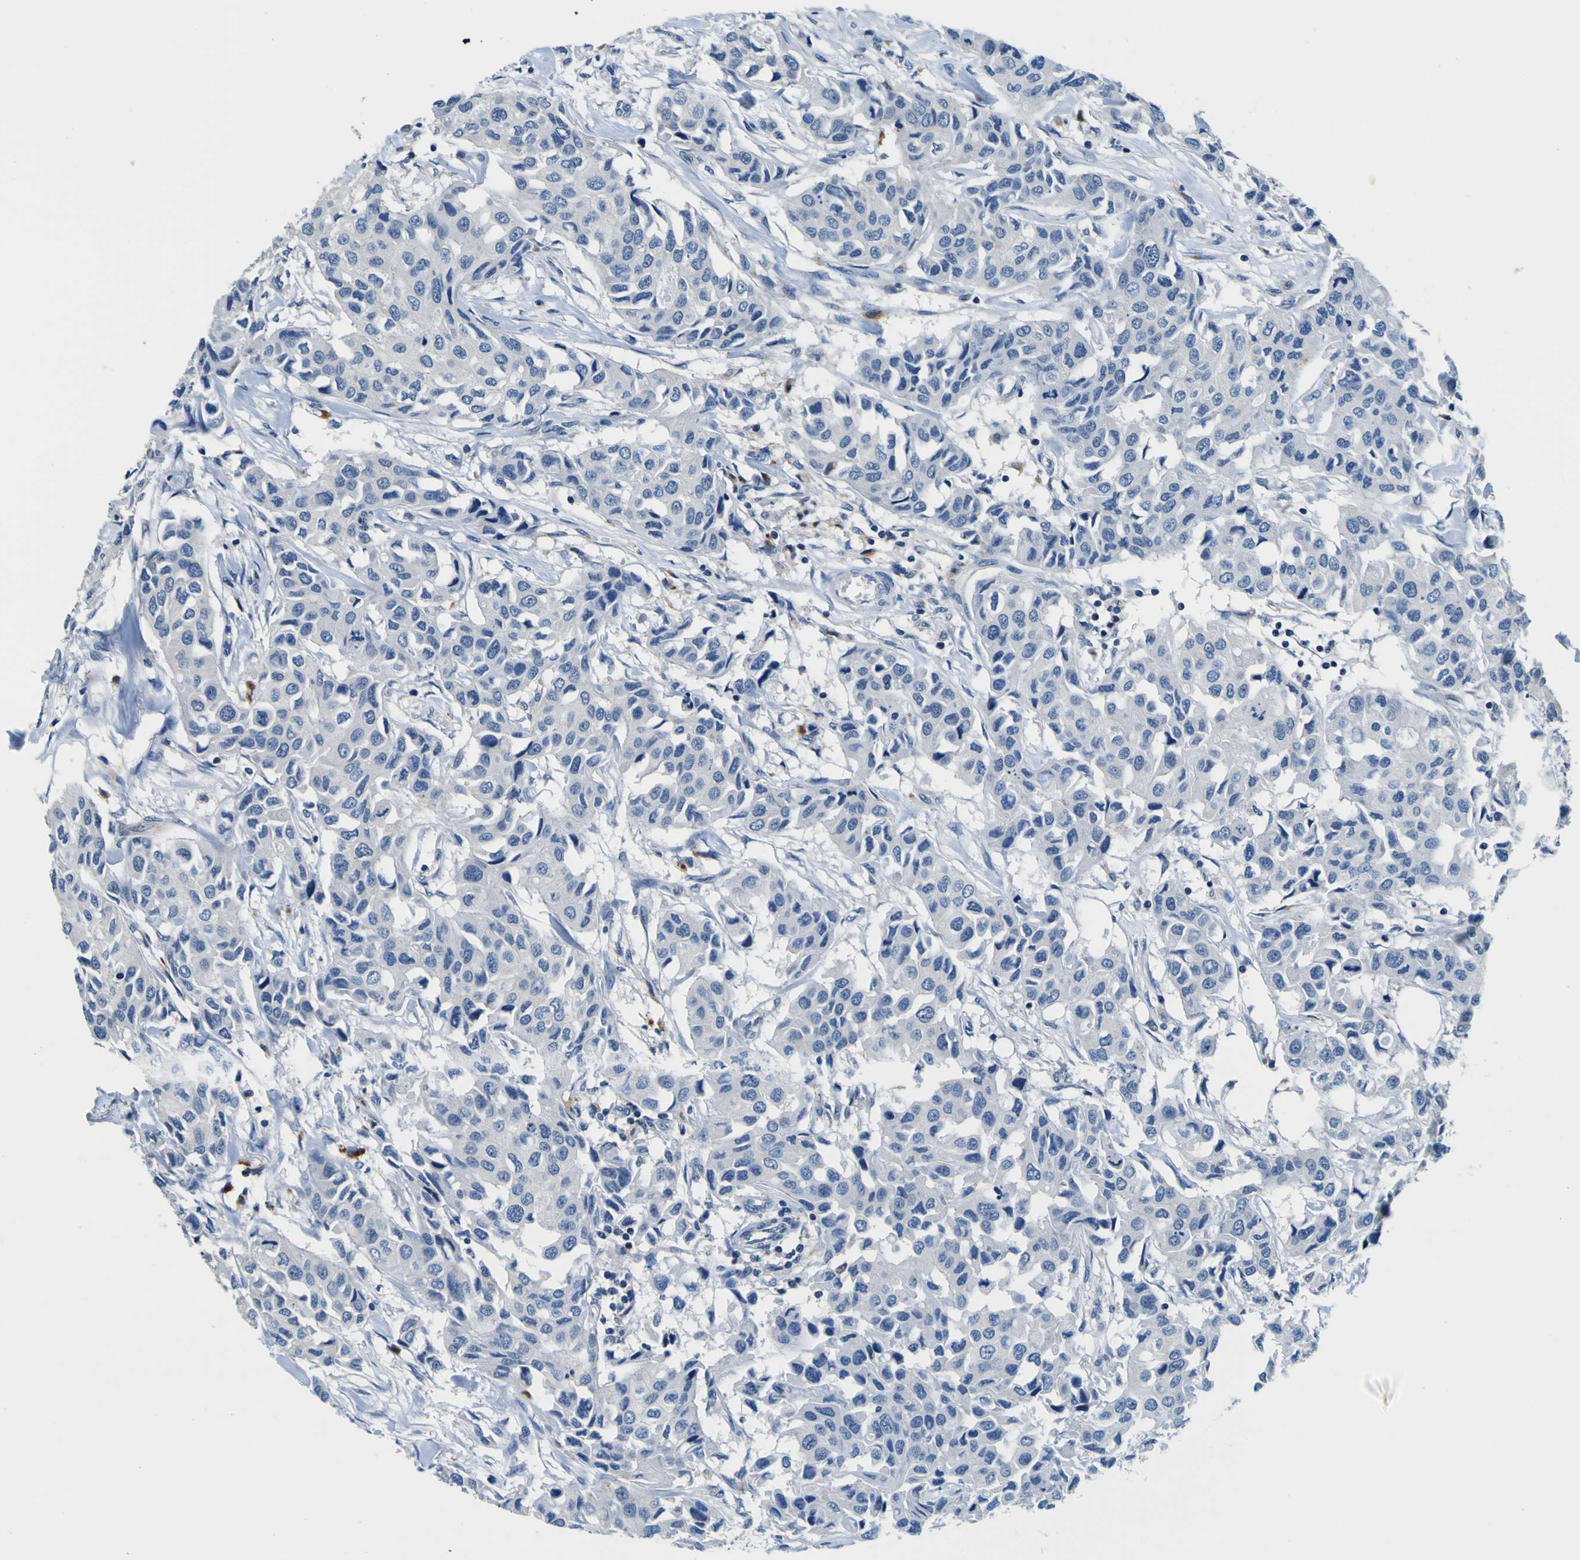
{"staining": {"intensity": "negative", "quantity": "none", "location": "none"}, "tissue": "breast cancer", "cell_type": "Tumor cells", "image_type": "cancer", "snomed": [{"axis": "morphology", "description": "Duct carcinoma"}, {"axis": "topography", "description": "Breast"}], "caption": "Tumor cells show no significant positivity in breast cancer.", "gene": "TNIK", "patient": {"sex": "female", "age": 80}}